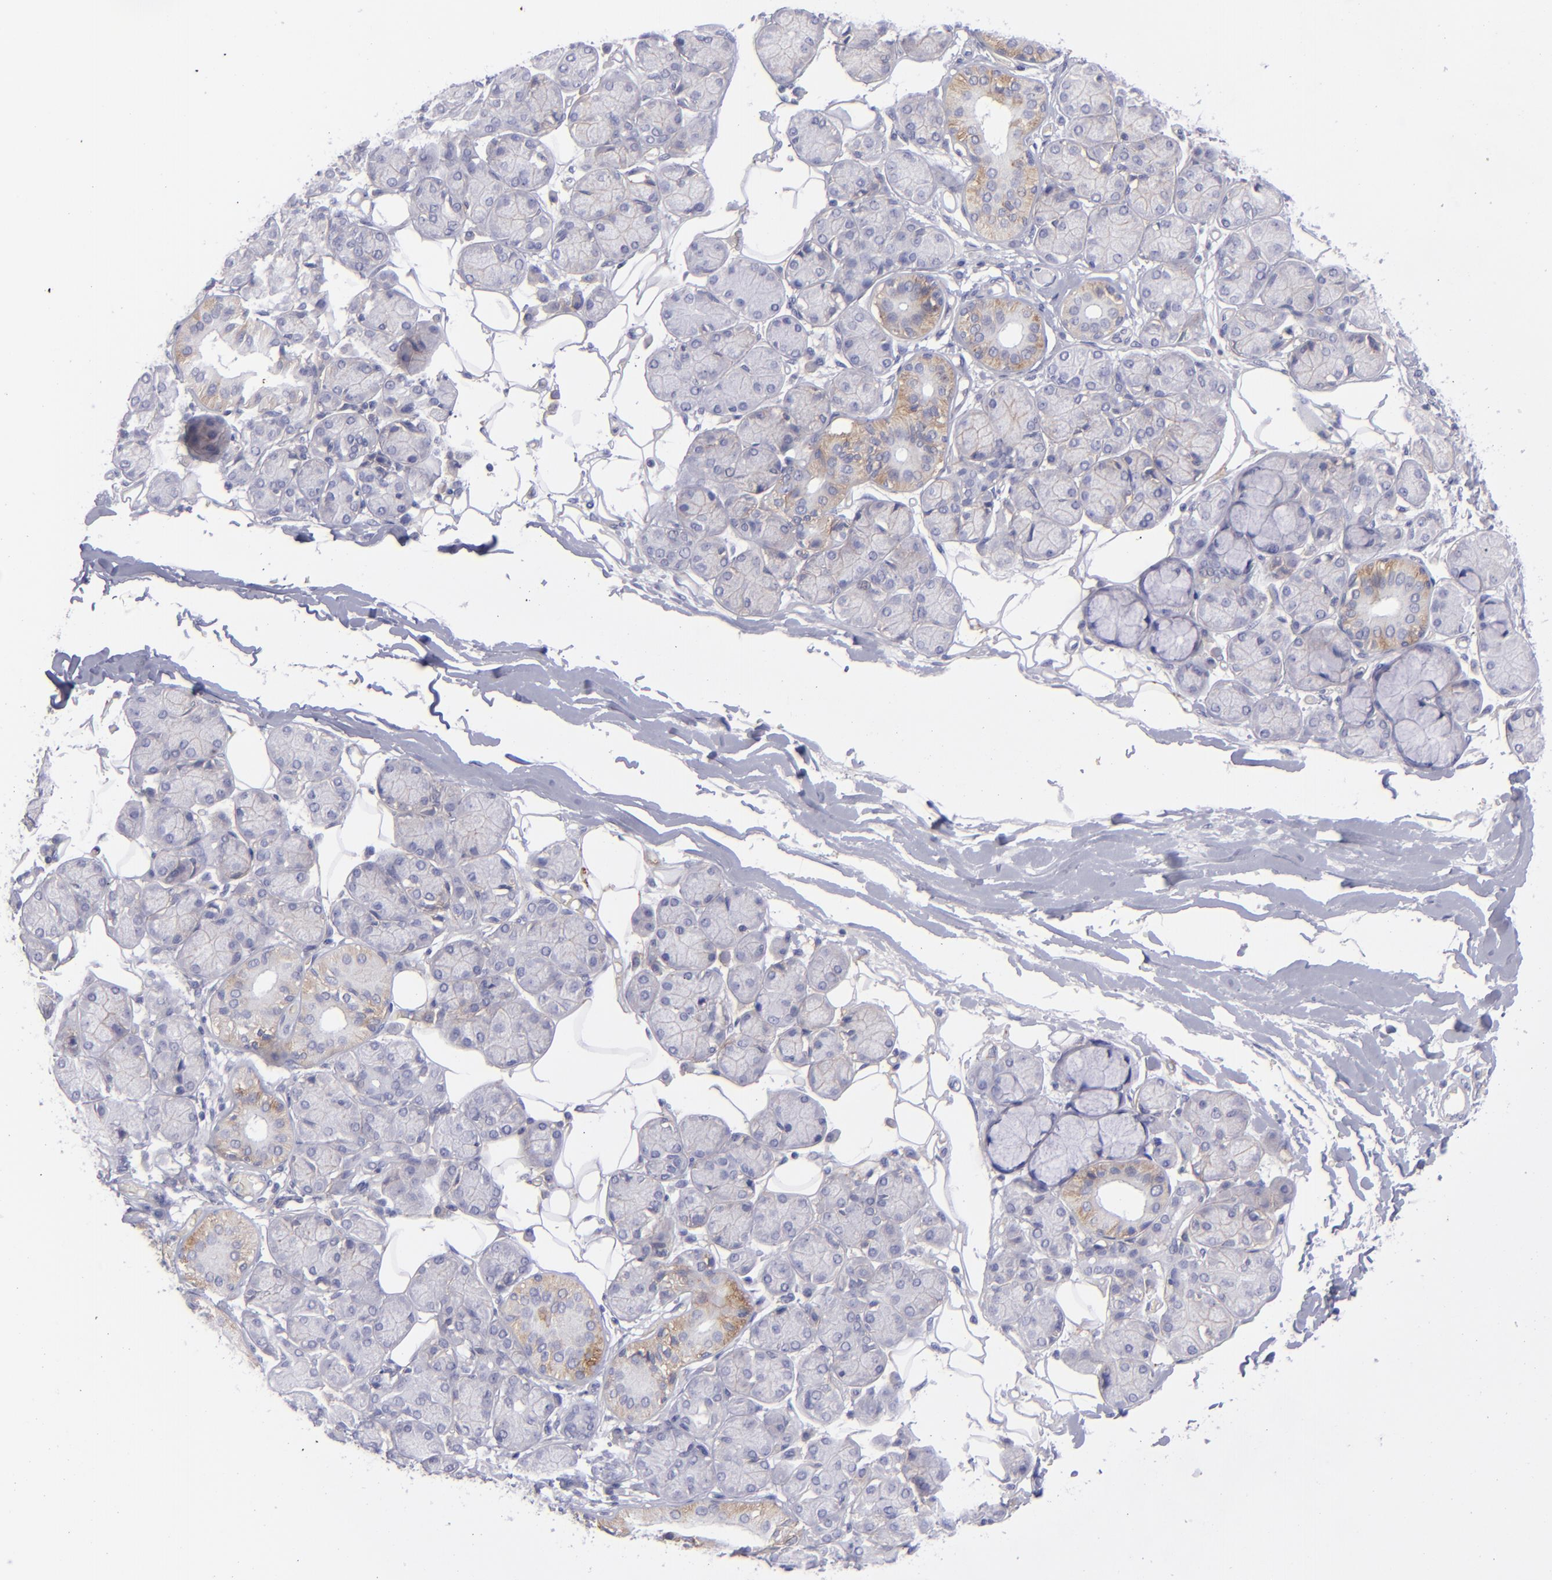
{"staining": {"intensity": "weak", "quantity": "<25%", "location": "cytoplasmic/membranous"}, "tissue": "salivary gland", "cell_type": "Glandular cells", "image_type": "normal", "snomed": [{"axis": "morphology", "description": "Normal tissue, NOS"}, {"axis": "topography", "description": "Salivary gland"}], "caption": "DAB (3,3'-diaminobenzidine) immunohistochemical staining of unremarkable salivary gland exhibits no significant staining in glandular cells. (Brightfield microscopy of DAB (3,3'-diaminobenzidine) immunohistochemistry (IHC) at high magnification).", "gene": "BSG", "patient": {"sex": "male", "age": 54}}